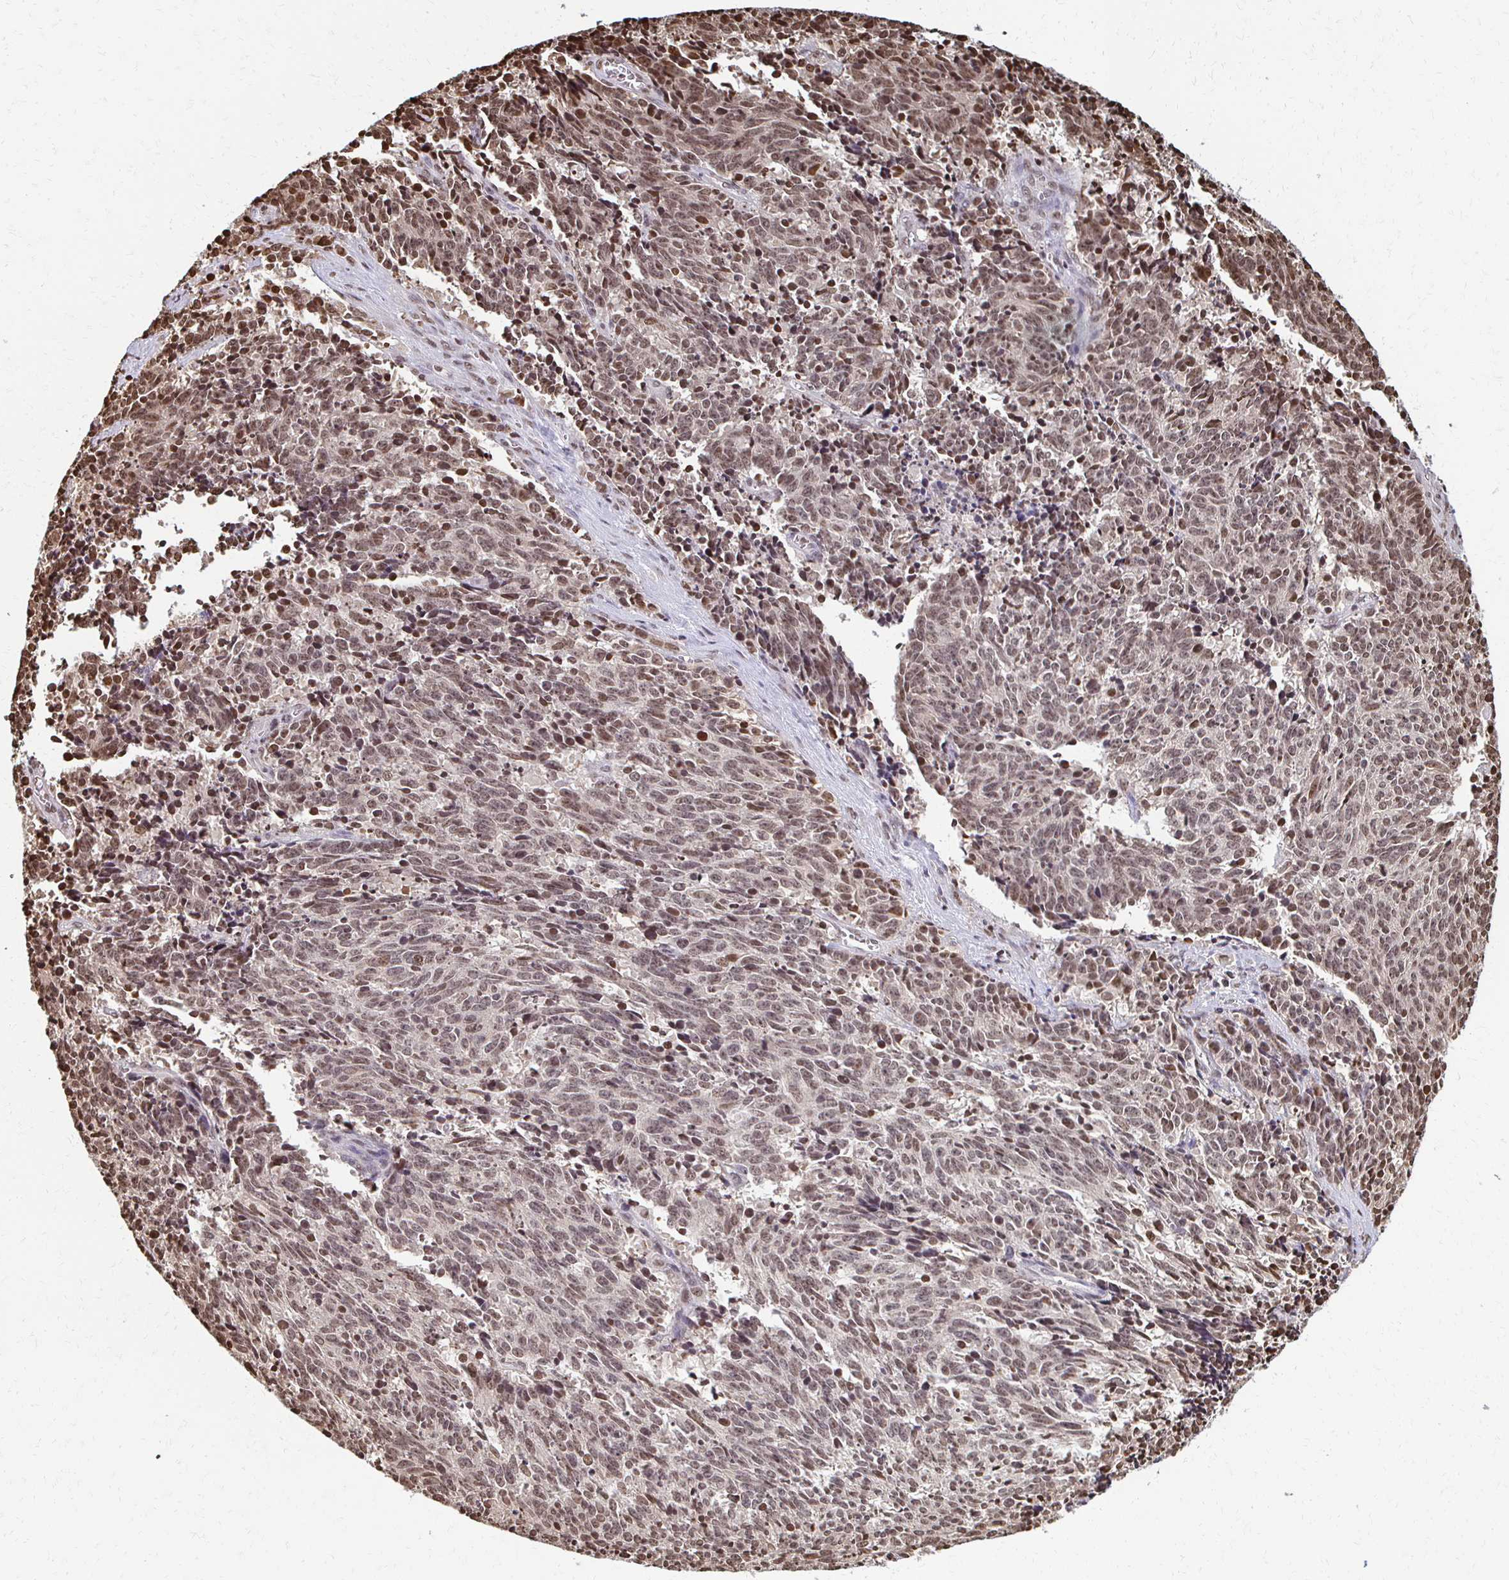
{"staining": {"intensity": "moderate", "quantity": ">75%", "location": "nuclear"}, "tissue": "cervical cancer", "cell_type": "Tumor cells", "image_type": "cancer", "snomed": [{"axis": "morphology", "description": "Squamous cell carcinoma, NOS"}, {"axis": "topography", "description": "Cervix"}], "caption": "Cervical squamous cell carcinoma stained for a protein displays moderate nuclear positivity in tumor cells. Using DAB (3,3'-diaminobenzidine) (brown) and hematoxylin (blue) stains, captured at high magnification using brightfield microscopy.", "gene": "HOXA9", "patient": {"sex": "female", "age": 29}}